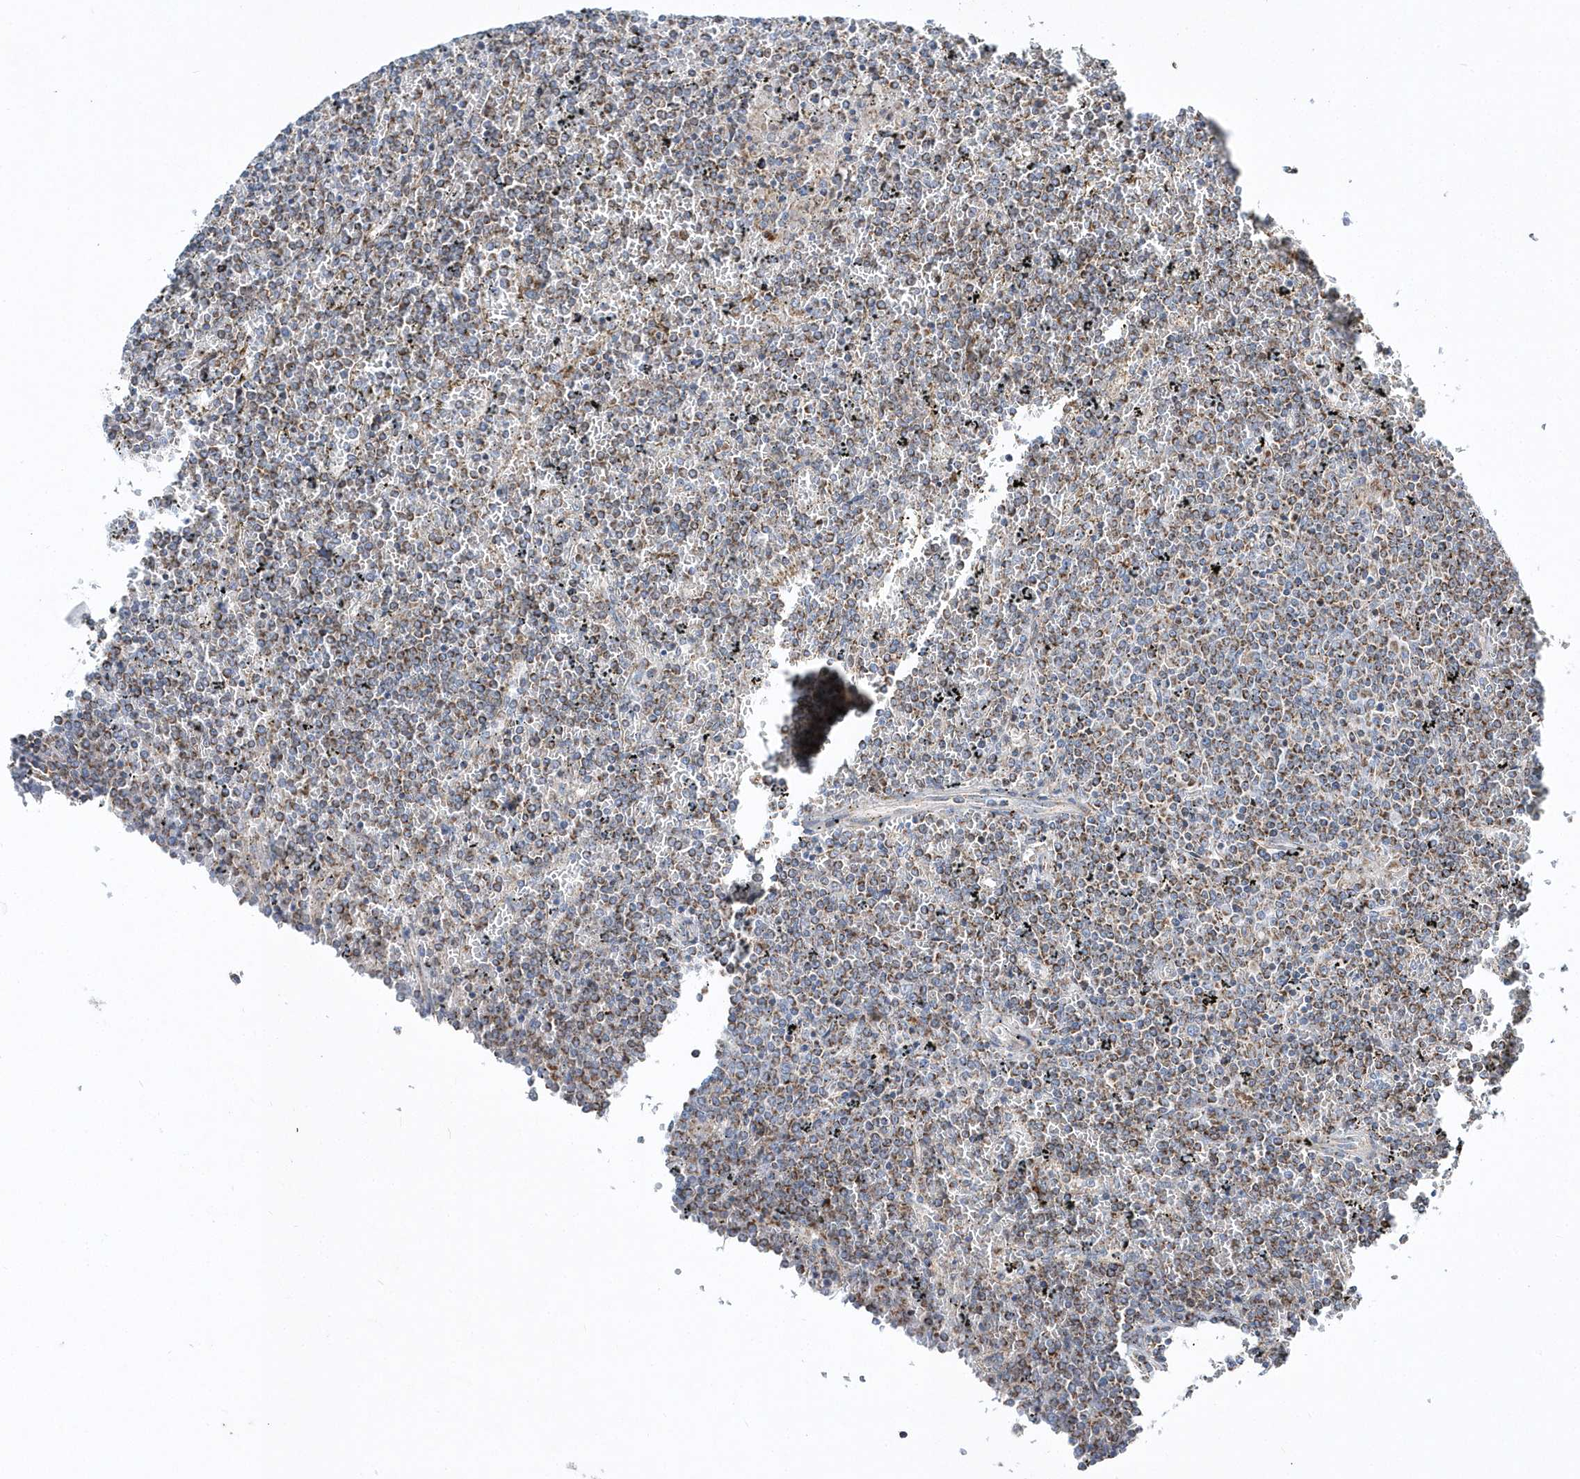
{"staining": {"intensity": "moderate", "quantity": ">75%", "location": "cytoplasmic/membranous"}, "tissue": "lymphoma", "cell_type": "Tumor cells", "image_type": "cancer", "snomed": [{"axis": "morphology", "description": "Malignant lymphoma, non-Hodgkin's type, Low grade"}, {"axis": "topography", "description": "Spleen"}], "caption": "Lymphoma tissue exhibits moderate cytoplasmic/membranous positivity in approximately >75% of tumor cells", "gene": "OPA1", "patient": {"sex": "female", "age": 19}}